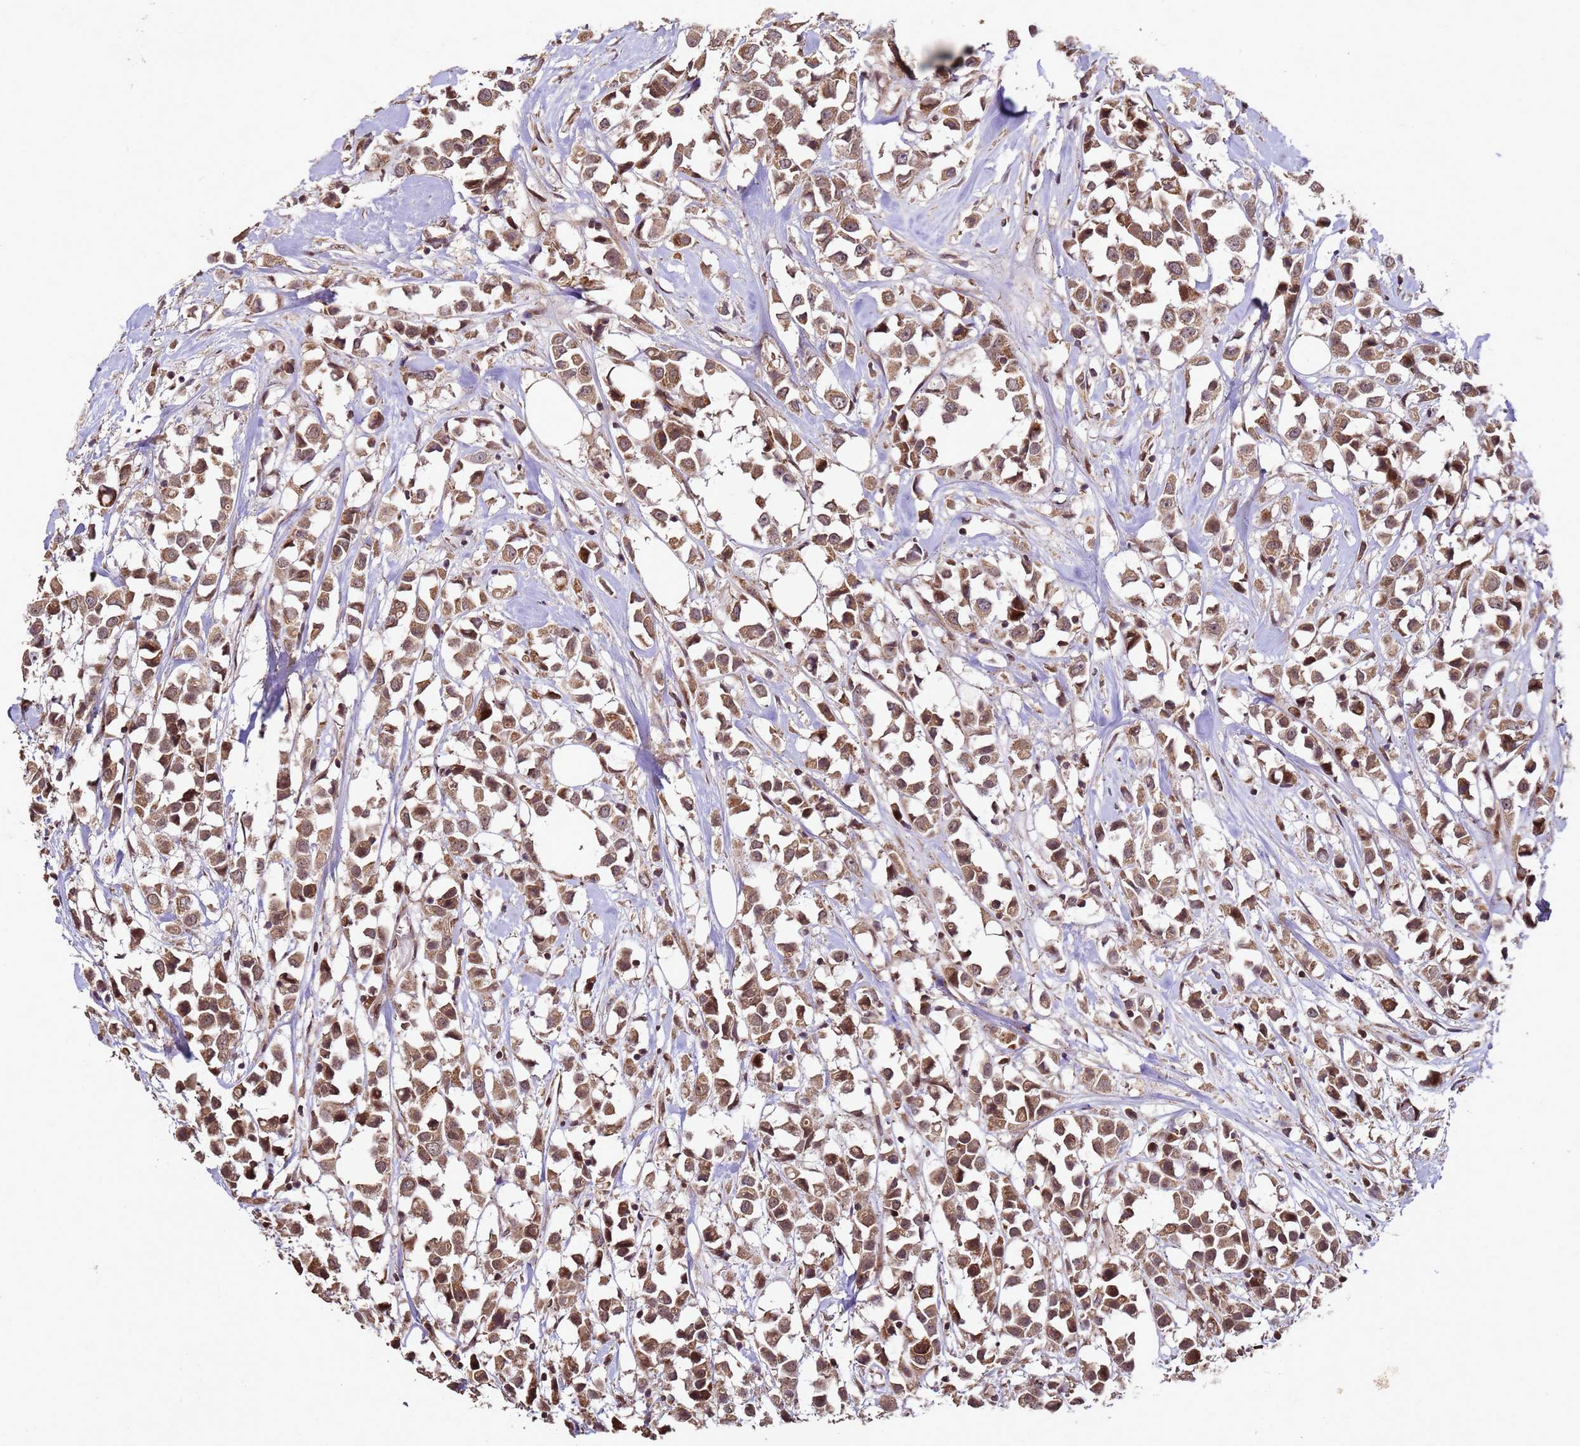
{"staining": {"intensity": "moderate", "quantity": ">75%", "location": "cytoplasmic/membranous"}, "tissue": "breast cancer", "cell_type": "Tumor cells", "image_type": "cancer", "snomed": [{"axis": "morphology", "description": "Duct carcinoma"}, {"axis": "topography", "description": "Breast"}], "caption": "Immunohistochemical staining of breast cancer (intraductal carcinoma) displays moderate cytoplasmic/membranous protein positivity in approximately >75% of tumor cells. The staining is performed using DAB (3,3'-diaminobenzidine) brown chromogen to label protein expression. The nuclei are counter-stained blue using hematoxylin.", "gene": "PRODH", "patient": {"sex": "female", "age": 61}}